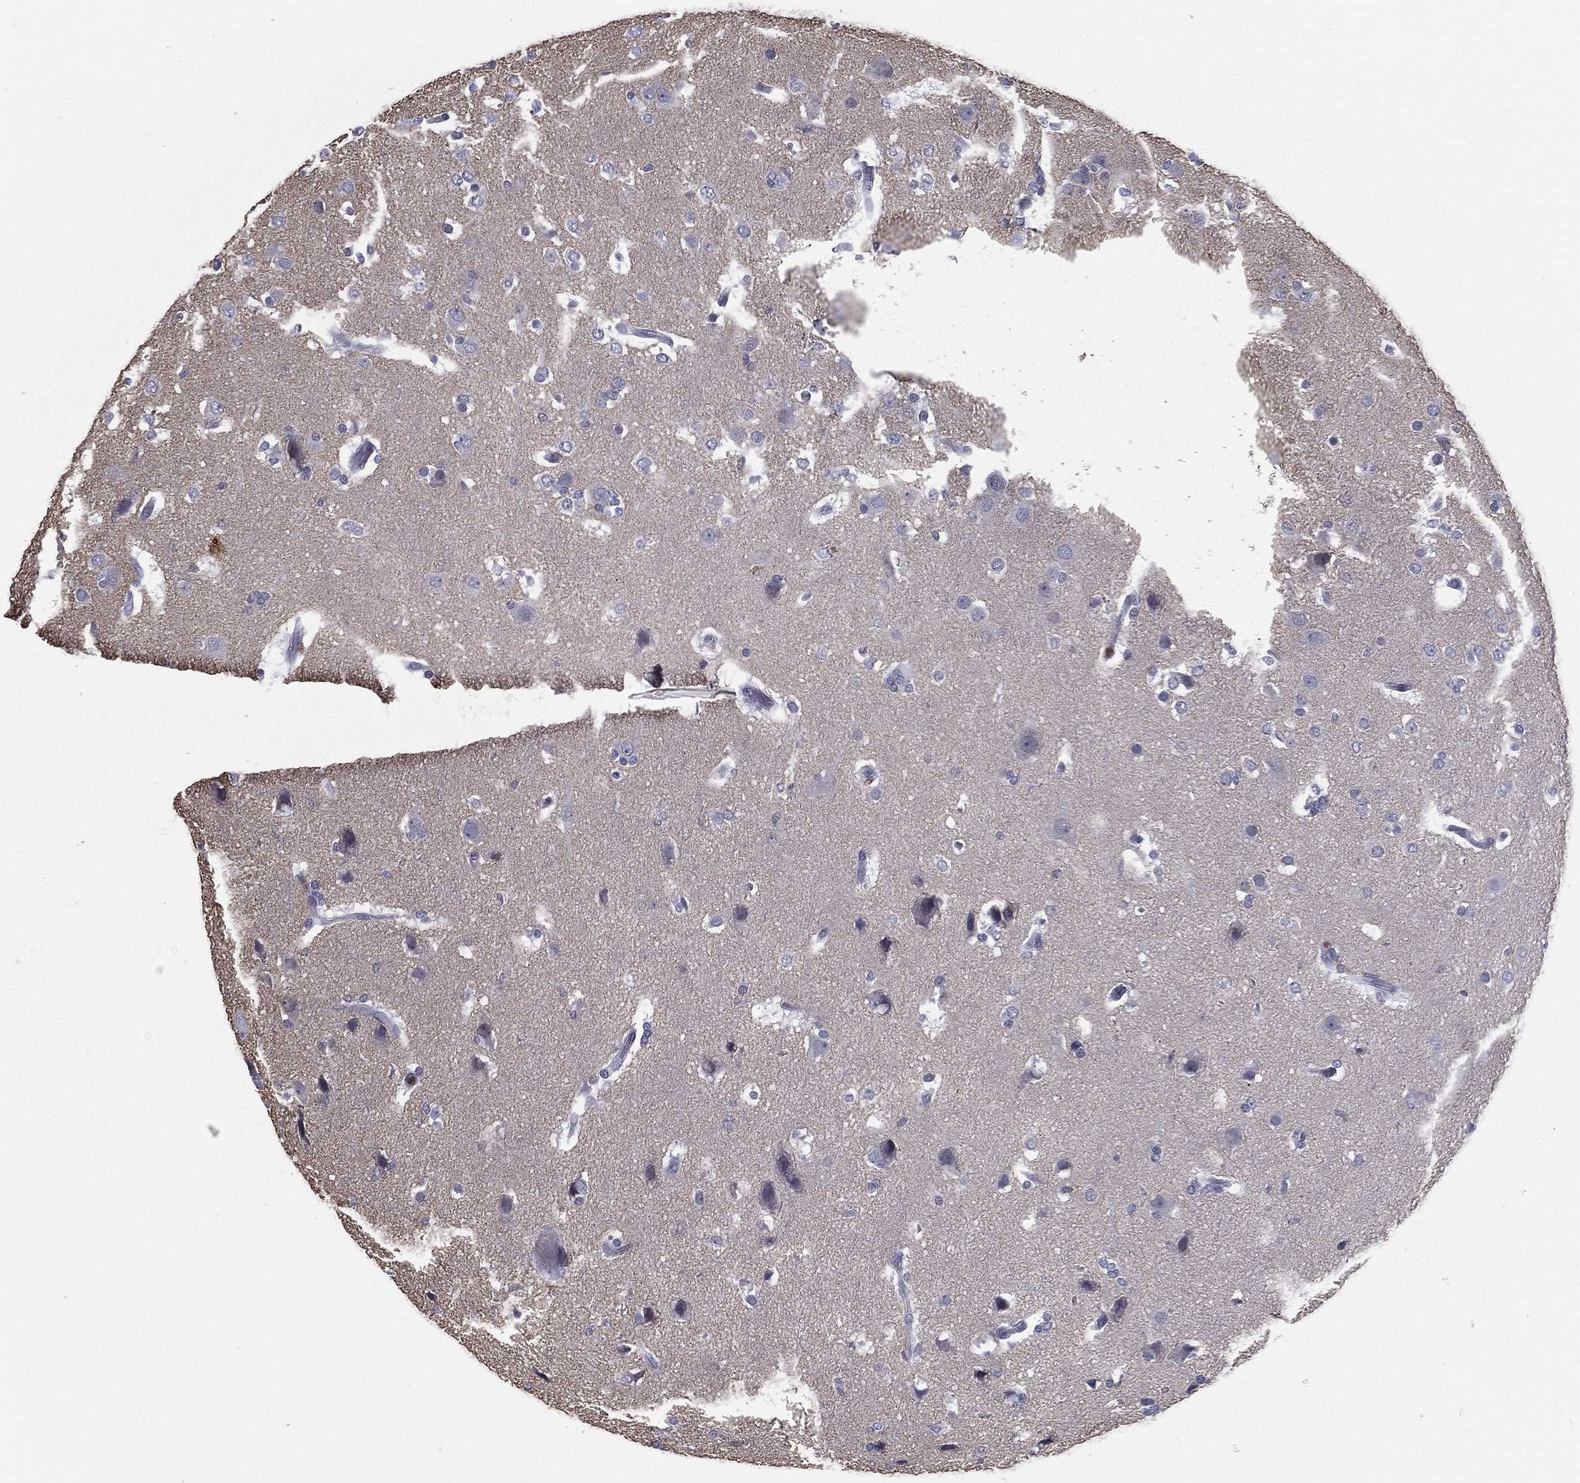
{"staining": {"intensity": "negative", "quantity": "none", "location": "none"}, "tissue": "glioma", "cell_type": "Tumor cells", "image_type": "cancer", "snomed": [{"axis": "morphology", "description": "Glioma, malignant, High grade"}, {"axis": "topography", "description": "Brain"}], "caption": "Immunohistochemical staining of malignant glioma (high-grade) displays no significant positivity in tumor cells. The staining was performed using DAB to visualize the protein expression in brown, while the nuclei were stained in blue with hematoxylin (Magnification: 20x).", "gene": "EVI2B", "patient": {"sex": "female", "age": 63}}